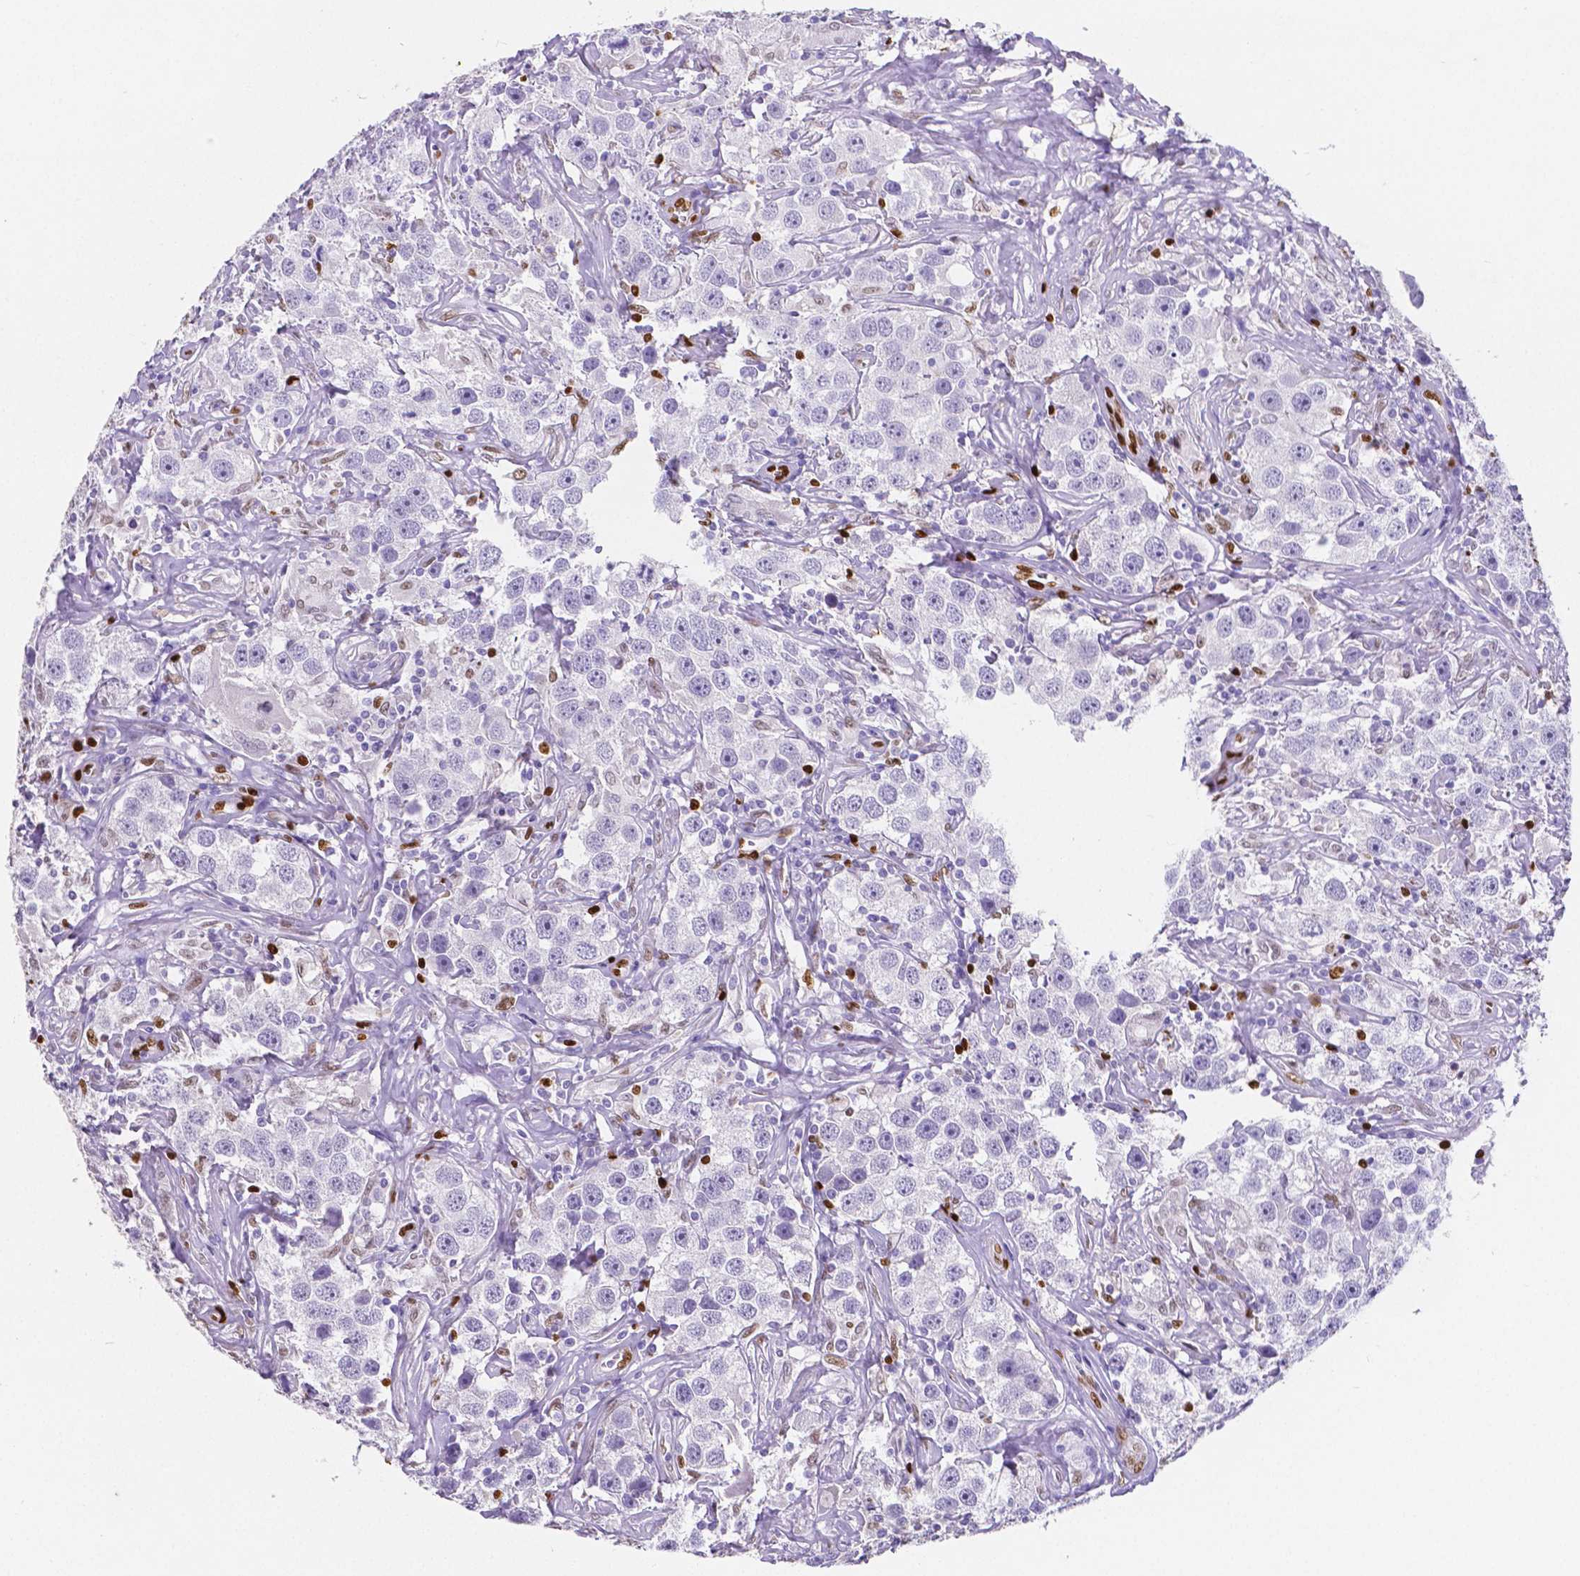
{"staining": {"intensity": "negative", "quantity": "none", "location": "none"}, "tissue": "testis cancer", "cell_type": "Tumor cells", "image_type": "cancer", "snomed": [{"axis": "morphology", "description": "Seminoma, NOS"}, {"axis": "topography", "description": "Testis"}], "caption": "Immunohistochemistry image of seminoma (testis) stained for a protein (brown), which displays no staining in tumor cells. (Immunohistochemistry (ihc), brightfield microscopy, high magnification).", "gene": "MEF2C", "patient": {"sex": "male", "age": 49}}